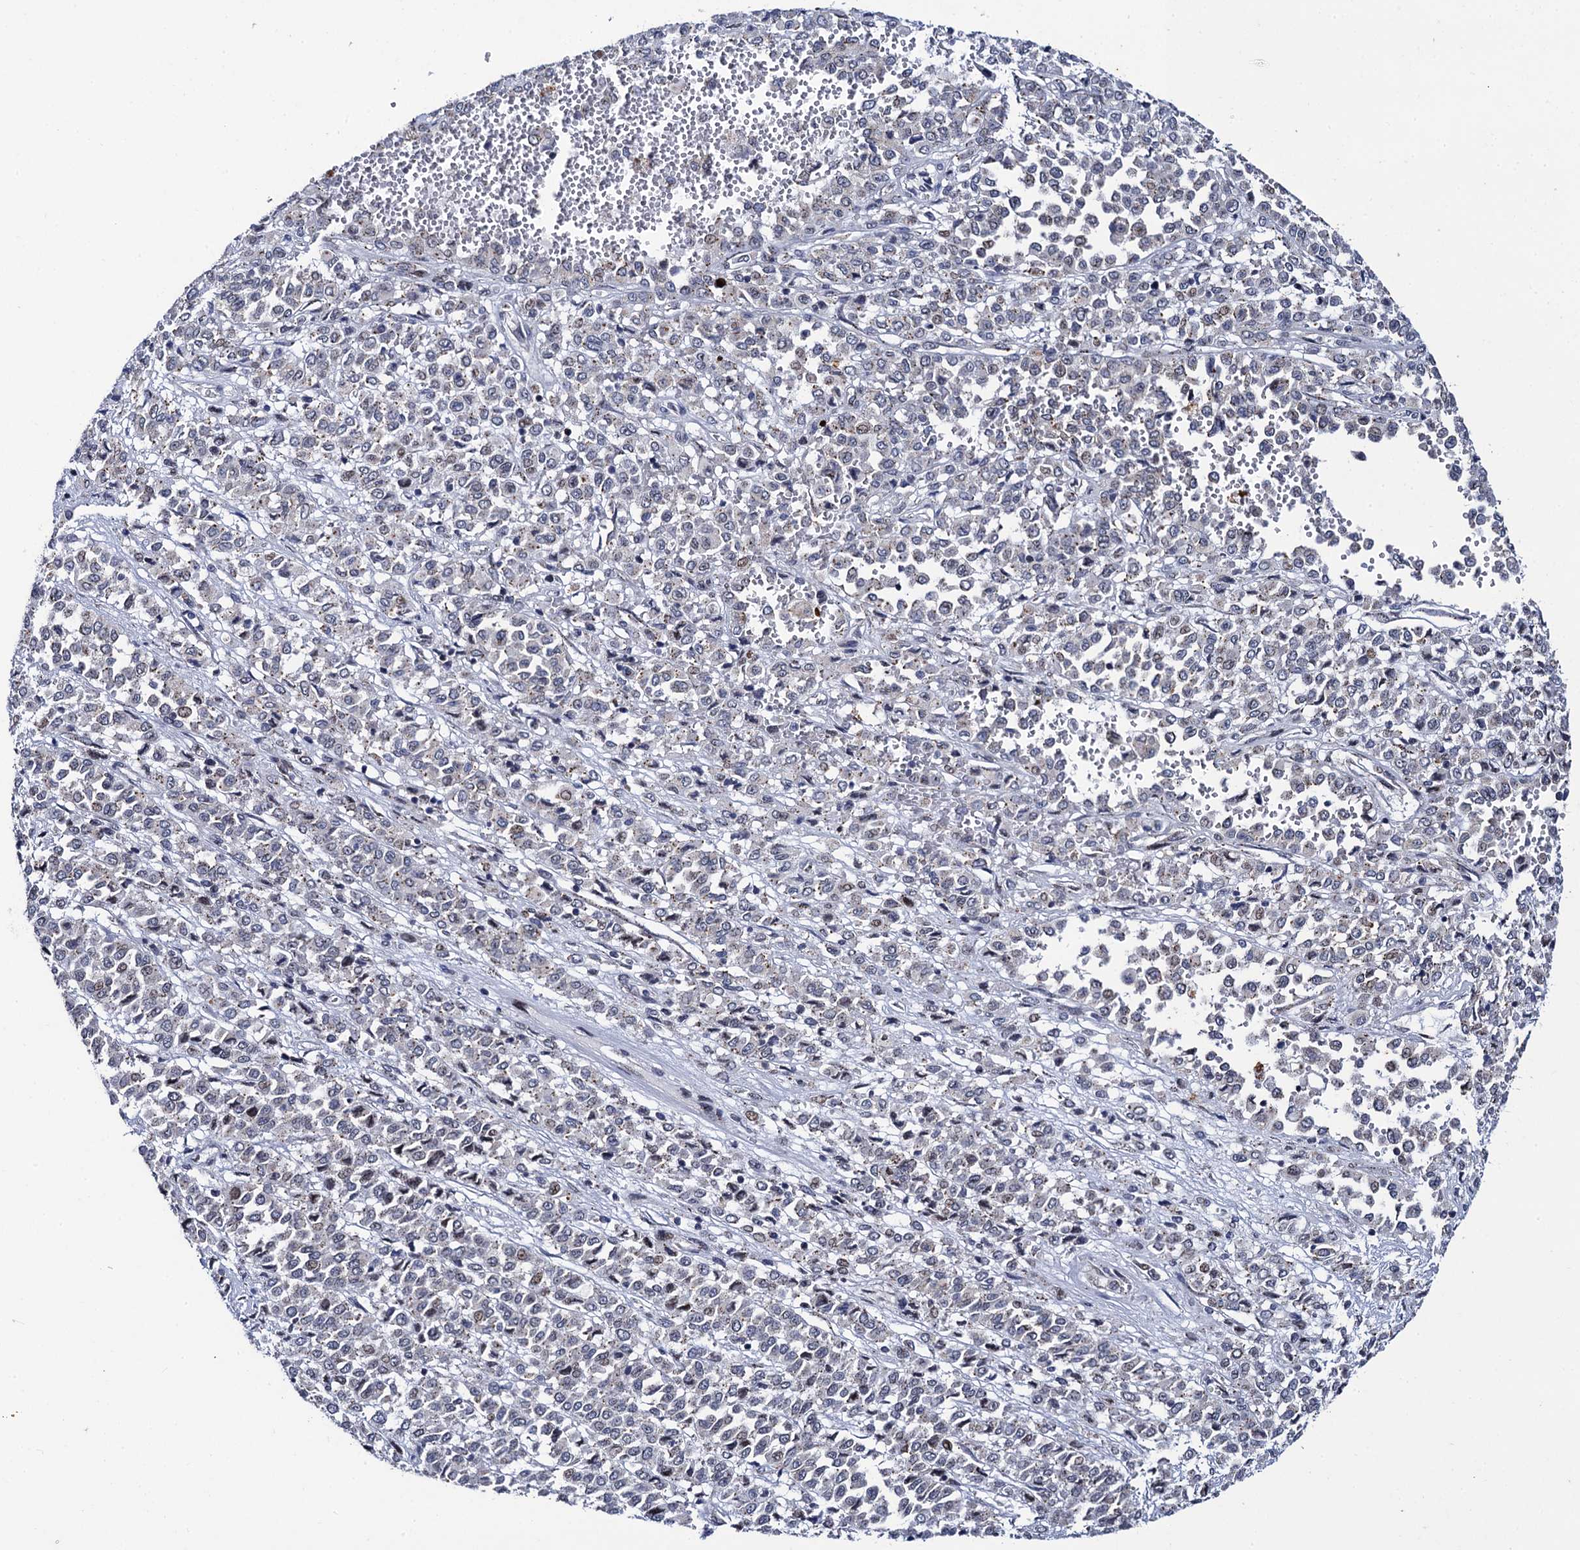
{"staining": {"intensity": "weak", "quantity": "<25%", "location": "cytoplasmic/membranous,nuclear"}, "tissue": "melanoma", "cell_type": "Tumor cells", "image_type": "cancer", "snomed": [{"axis": "morphology", "description": "Malignant melanoma, Metastatic site"}, {"axis": "topography", "description": "Pancreas"}], "caption": "Immunohistochemical staining of human melanoma demonstrates no significant expression in tumor cells.", "gene": "THAP2", "patient": {"sex": "female", "age": 30}}